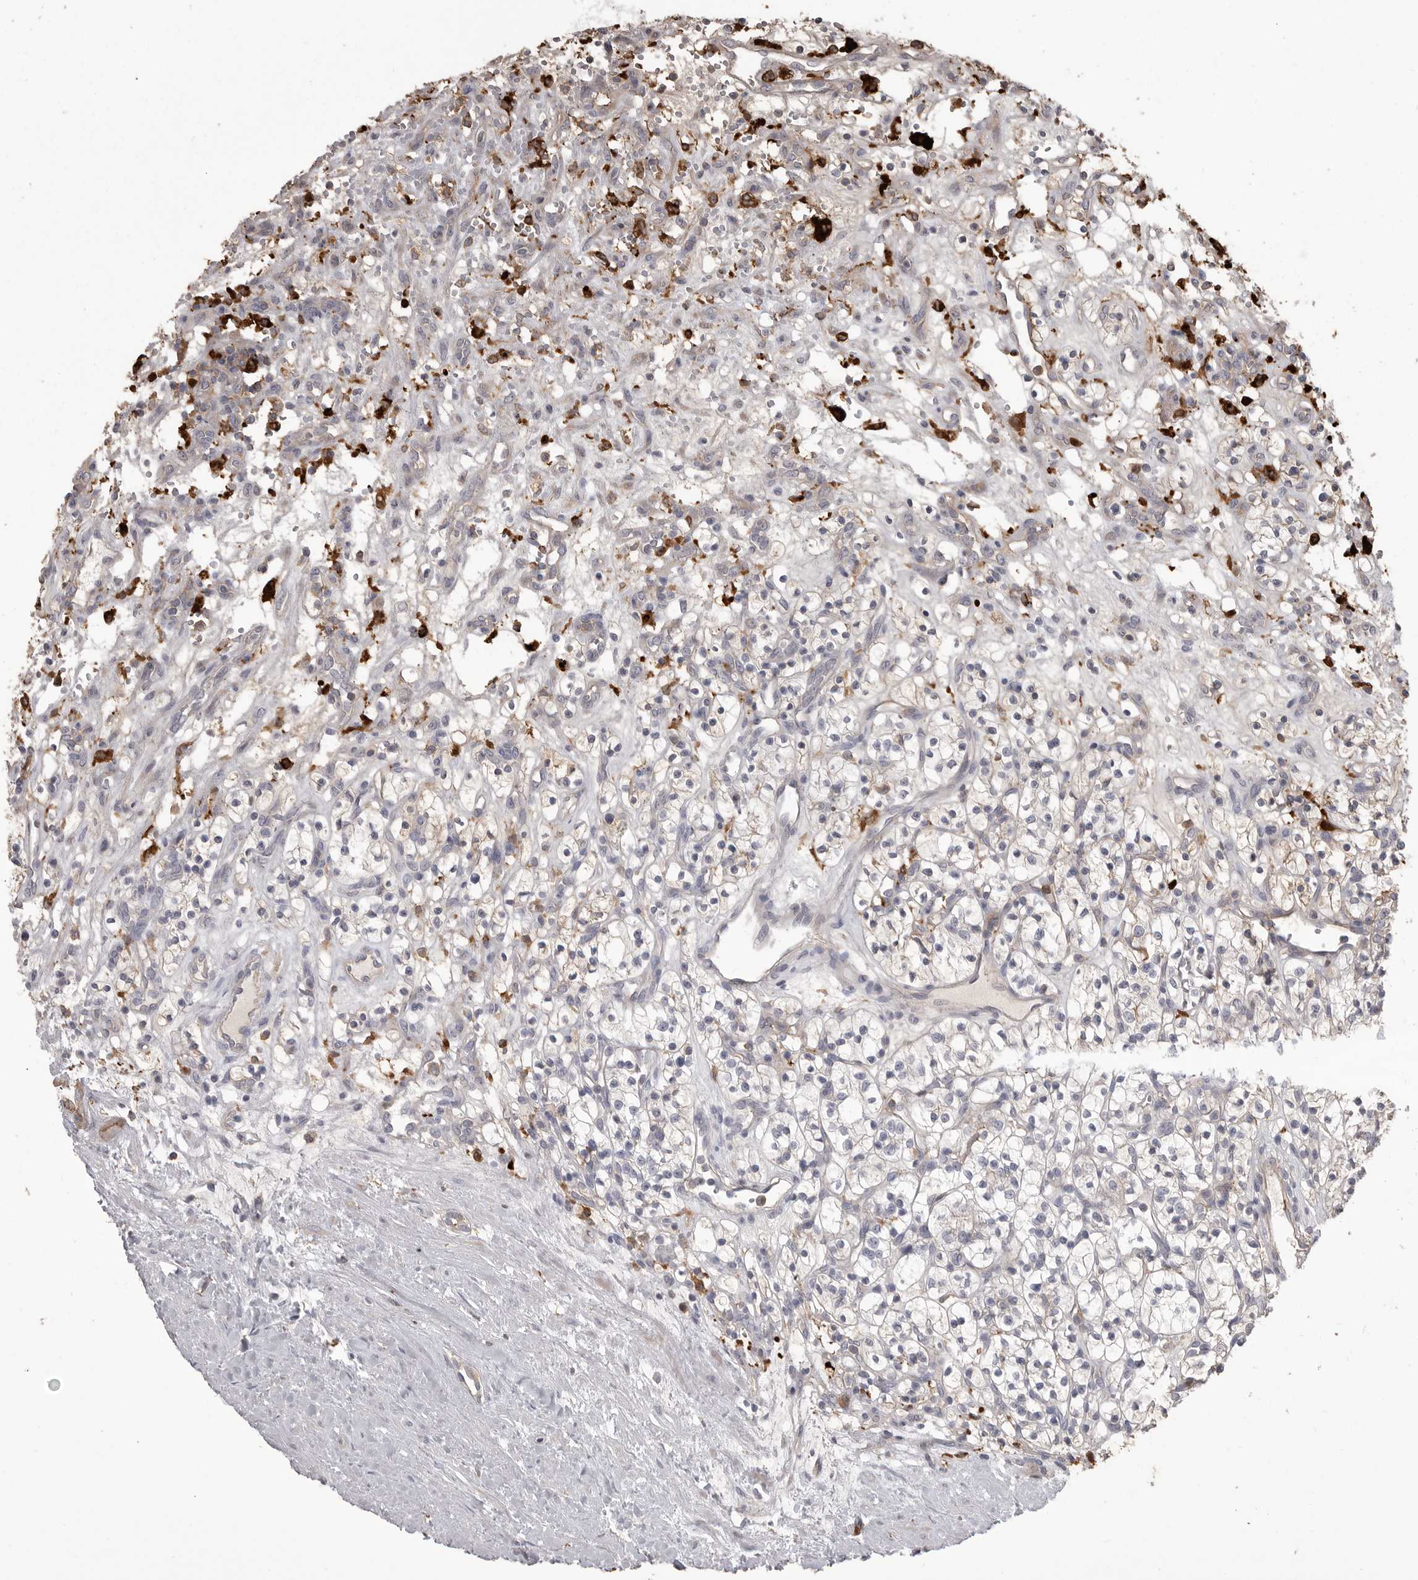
{"staining": {"intensity": "negative", "quantity": "none", "location": "none"}, "tissue": "renal cancer", "cell_type": "Tumor cells", "image_type": "cancer", "snomed": [{"axis": "morphology", "description": "Adenocarcinoma, NOS"}, {"axis": "topography", "description": "Kidney"}], "caption": "High power microscopy photomicrograph of an IHC micrograph of renal adenocarcinoma, revealing no significant expression in tumor cells.", "gene": "CMTM6", "patient": {"sex": "female", "age": 57}}